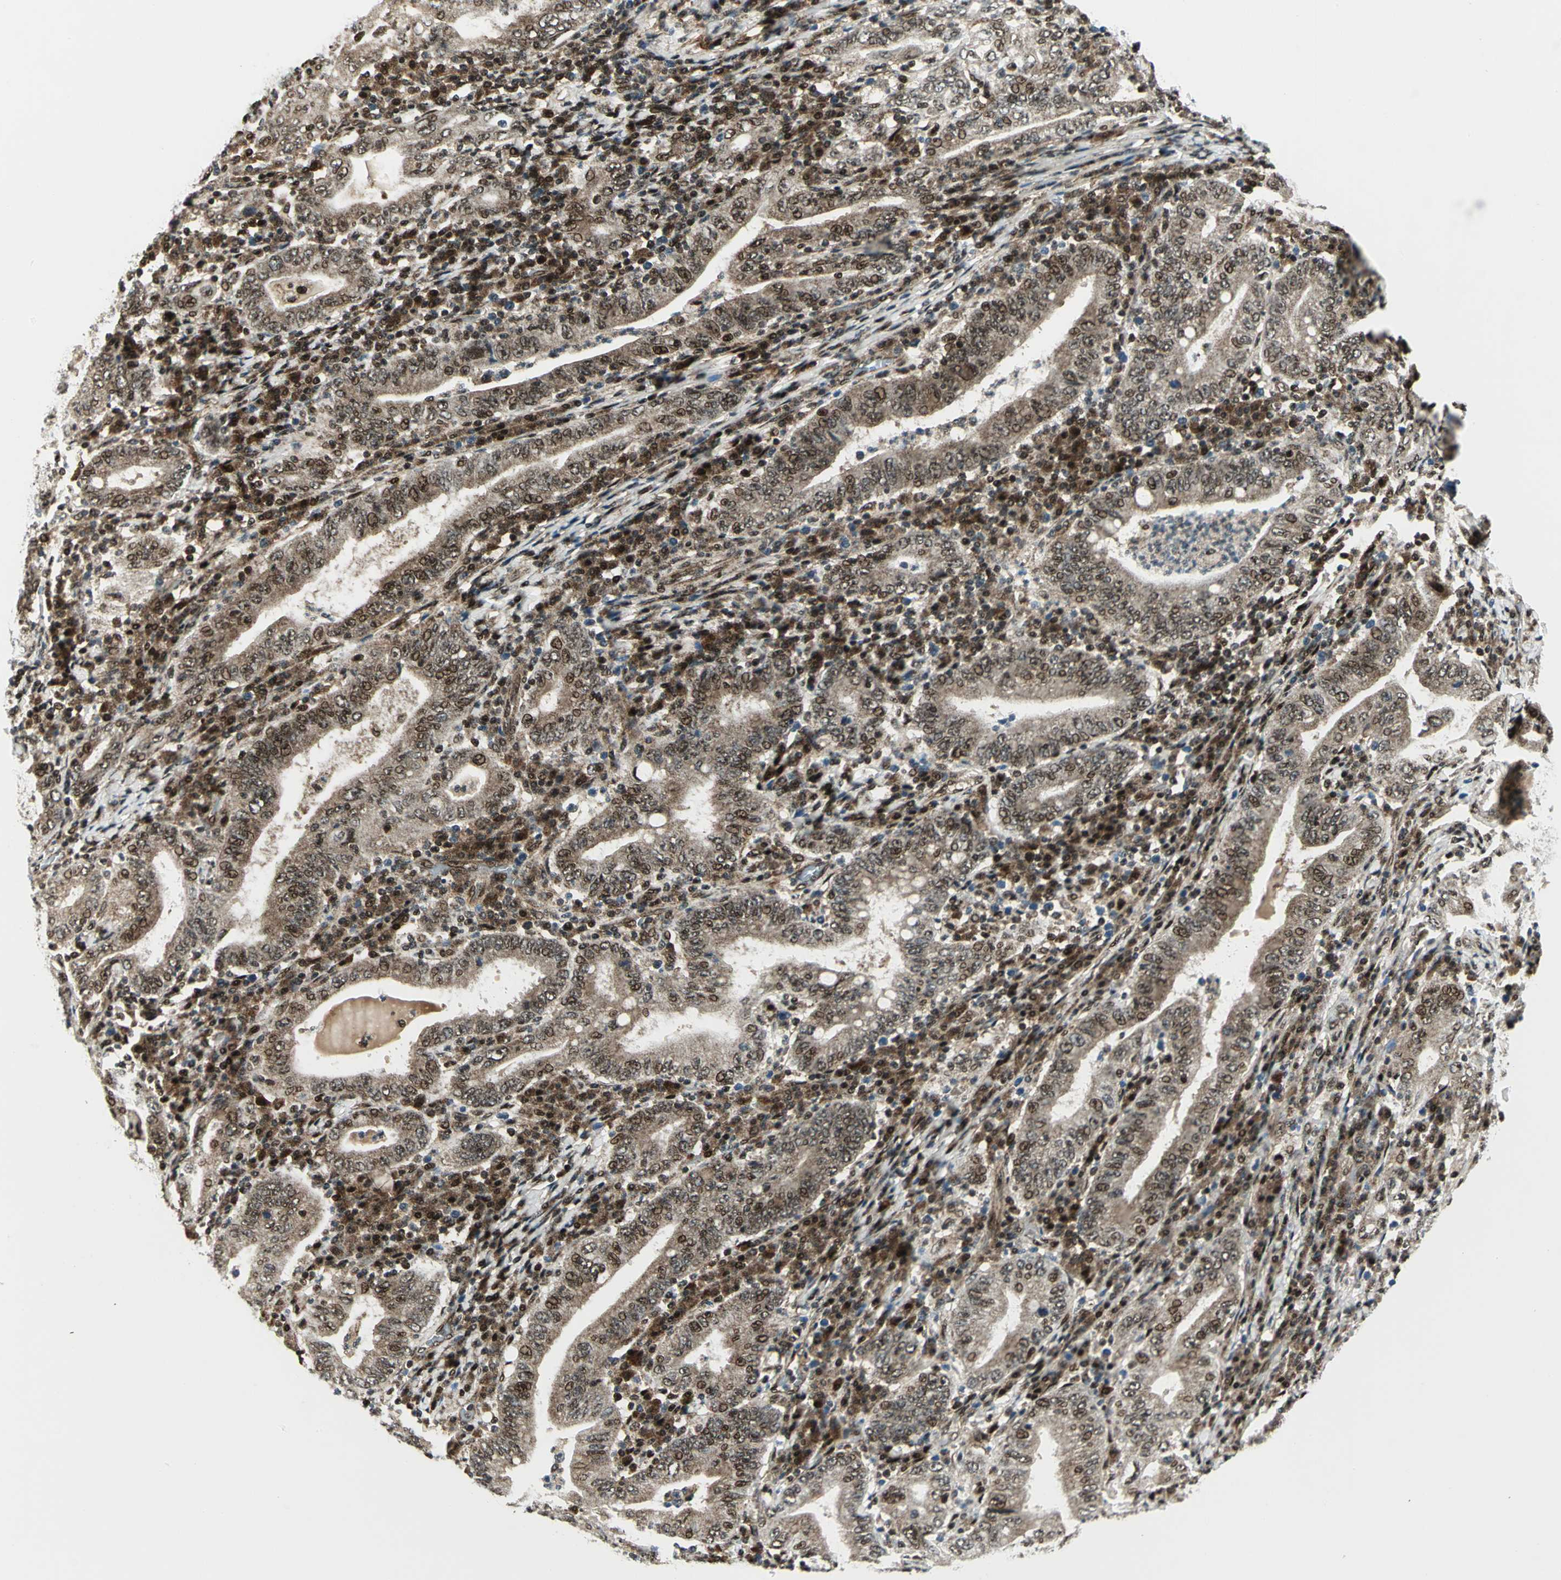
{"staining": {"intensity": "moderate", "quantity": ">75%", "location": "cytoplasmic/membranous,nuclear"}, "tissue": "stomach cancer", "cell_type": "Tumor cells", "image_type": "cancer", "snomed": [{"axis": "morphology", "description": "Normal tissue, NOS"}, {"axis": "morphology", "description": "Adenocarcinoma, NOS"}, {"axis": "topography", "description": "Esophagus"}, {"axis": "topography", "description": "Stomach, upper"}, {"axis": "topography", "description": "Peripheral nerve tissue"}], "caption": "Immunohistochemistry photomicrograph of adenocarcinoma (stomach) stained for a protein (brown), which displays medium levels of moderate cytoplasmic/membranous and nuclear positivity in approximately >75% of tumor cells.", "gene": "COPS5", "patient": {"sex": "male", "age": 62}}